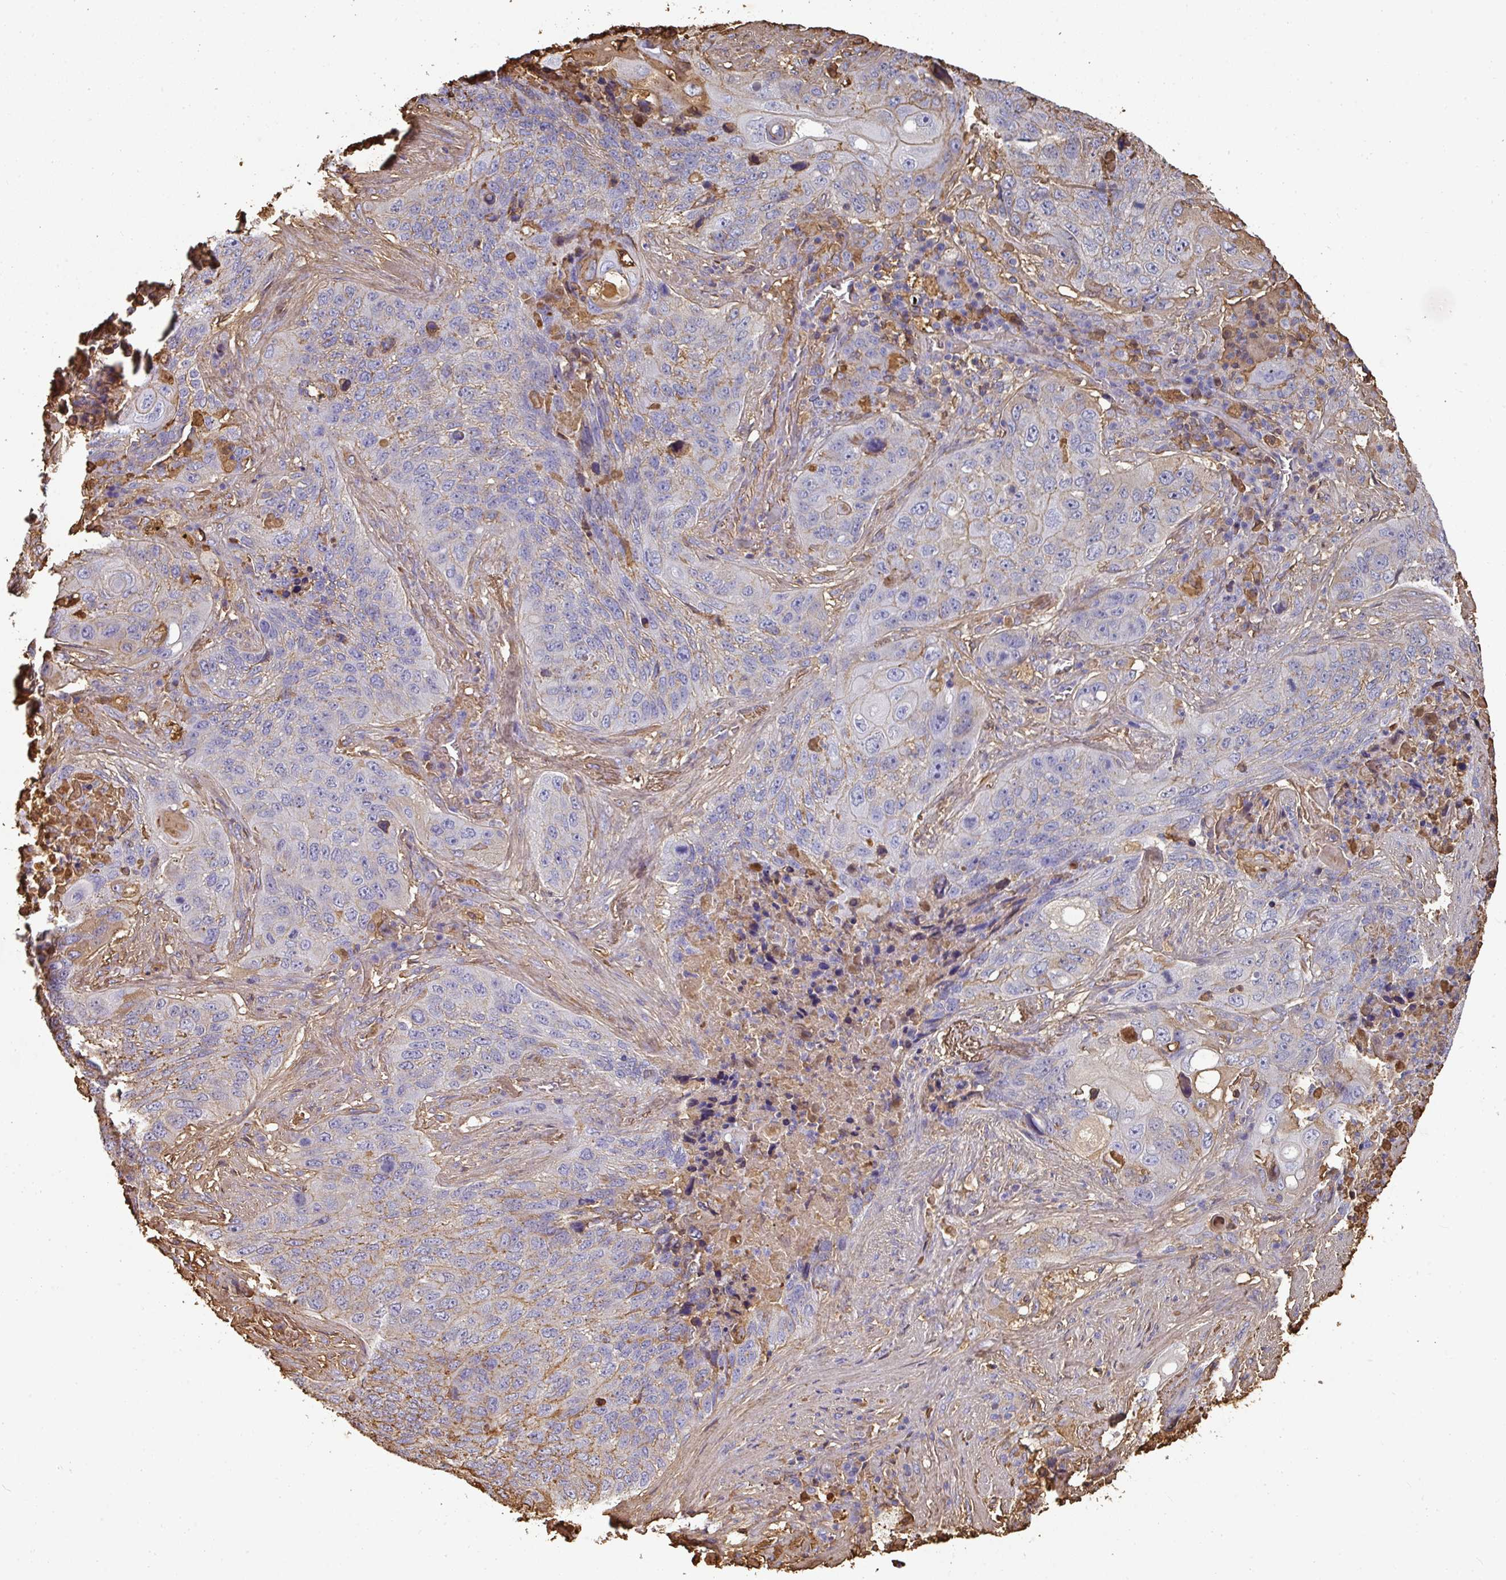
{"staining": {"intensity": "moderate", "quantity": "<25%", "location": "cytoplasmic/membranous"}, "tissue": "lung cancer", "cell_type": "Tumor cells", "image_type": "cancer", "snomed": [{"axis": "morphology", "description": "Squamous cell carcinoma, NOS"}, {"axis": "topography", "description": "Lung"}], "caption": "Lung cancer tissue shows moderate cytoplasmic/membranous positivity in approximately <25% of tumor cells (Stains: DAB (3,3'-diaminobenzidine) in brown, nuclei in blue, Microscopy: brightfield microscopy at high magnification).", "gene": "ALB", "patient": {"sex": "female", "age": 63}}